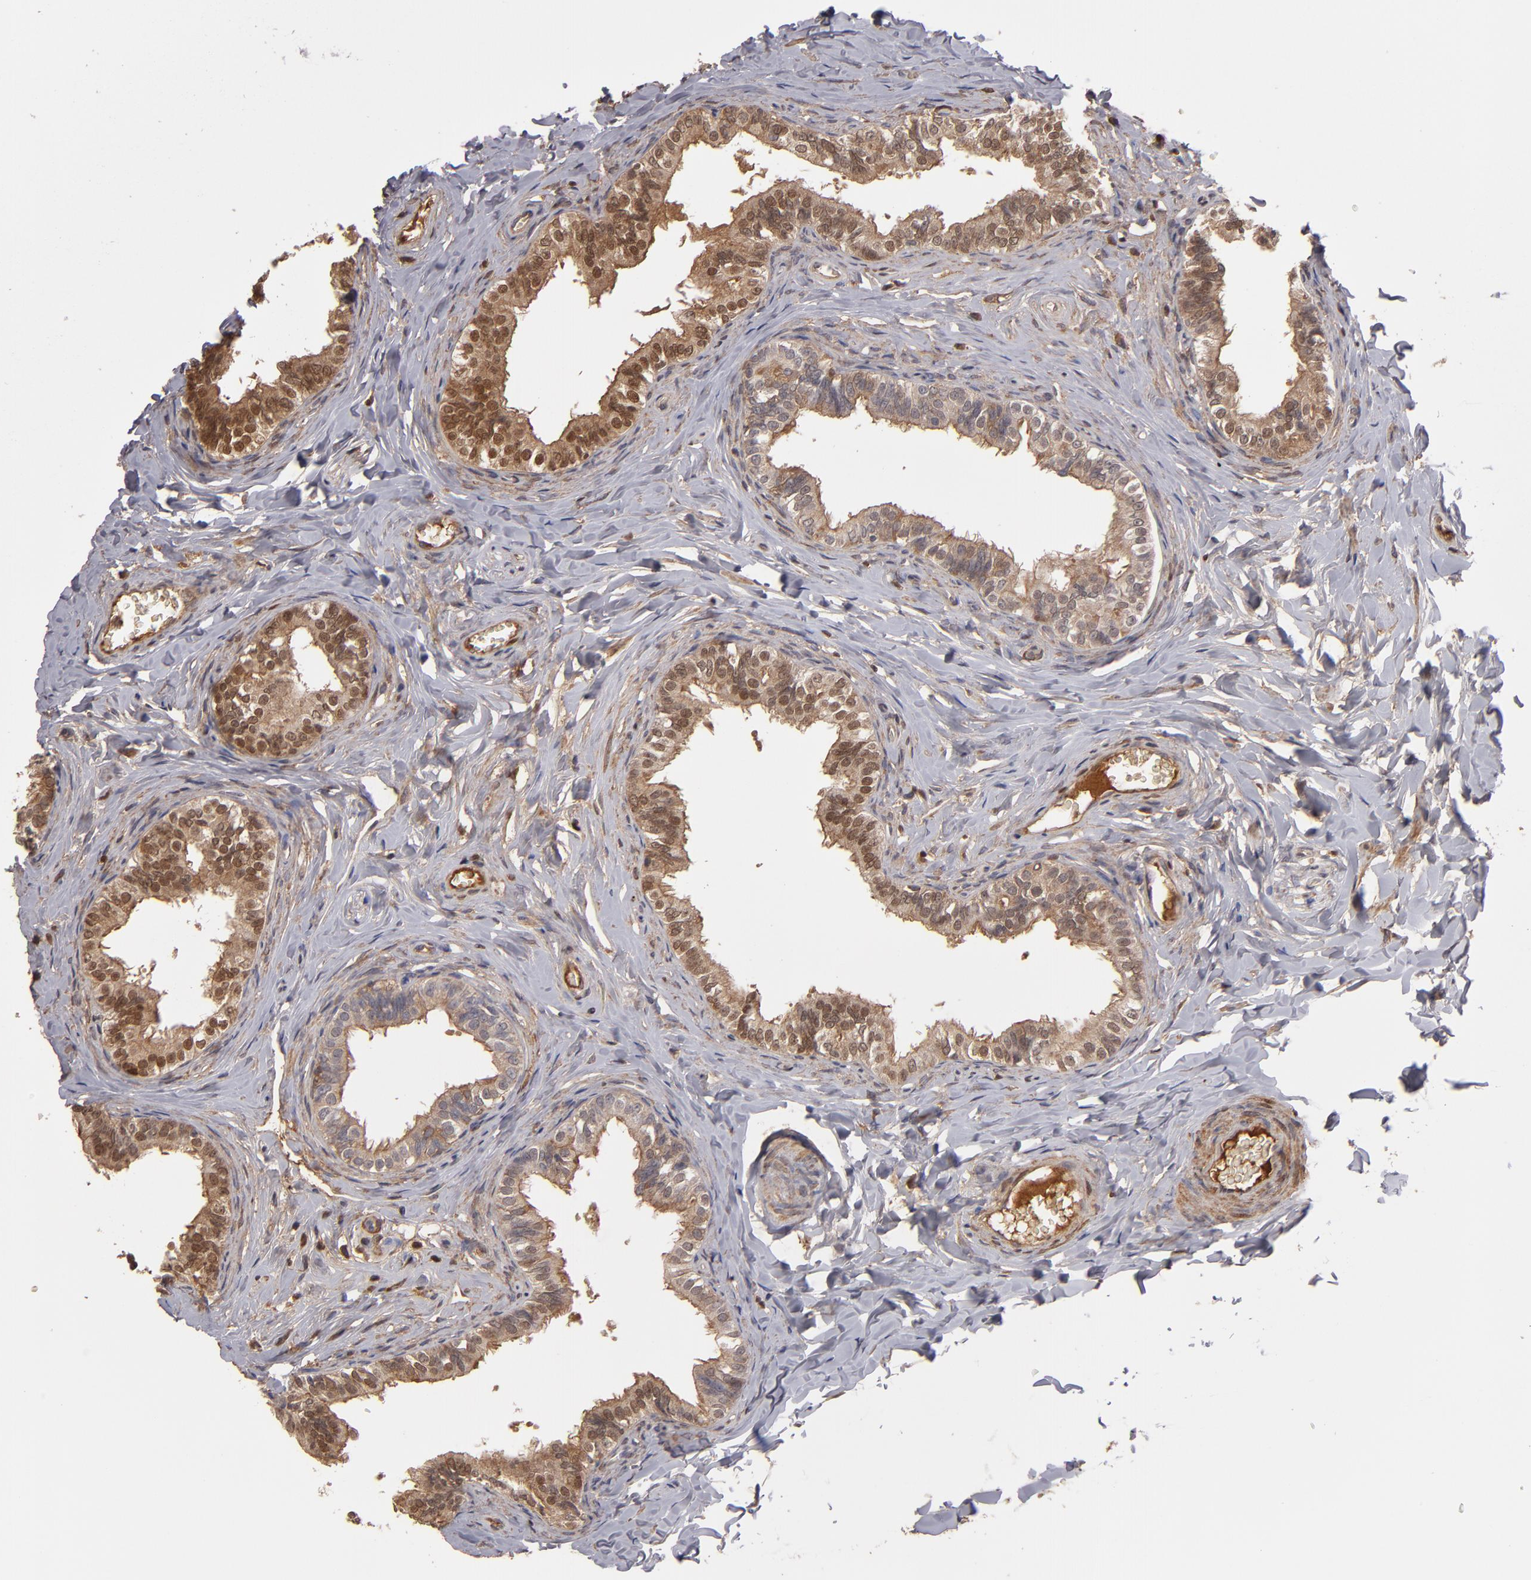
{"staining": {"intensity": "moderate", "quantity": ">75%", "location": "cytoplasmic/membranous"}, "tissue": "epididymis", "cell_type": "Glandular cells", "image_type": "normal", "snomed": [{"axis": "morphology", "description": "Normal tissue, NOS"}, {"axis": "topography", "description": "Soft tissue"}, {"axis": "topography", "description": "Epididymis"}], "caption": "Protein staining shows moderate cytoplasmic/membranous positivity in about >75% of glandular cells in normal epididymis. The protein is stained brown, and the nuclei are stained in blue (DAB (3,3'-diaminobenzidine) IHC with brightfield microscopy, high magnification).", "gene": "SERPINA7", "patient": {"sex": "male", "age": 26}}